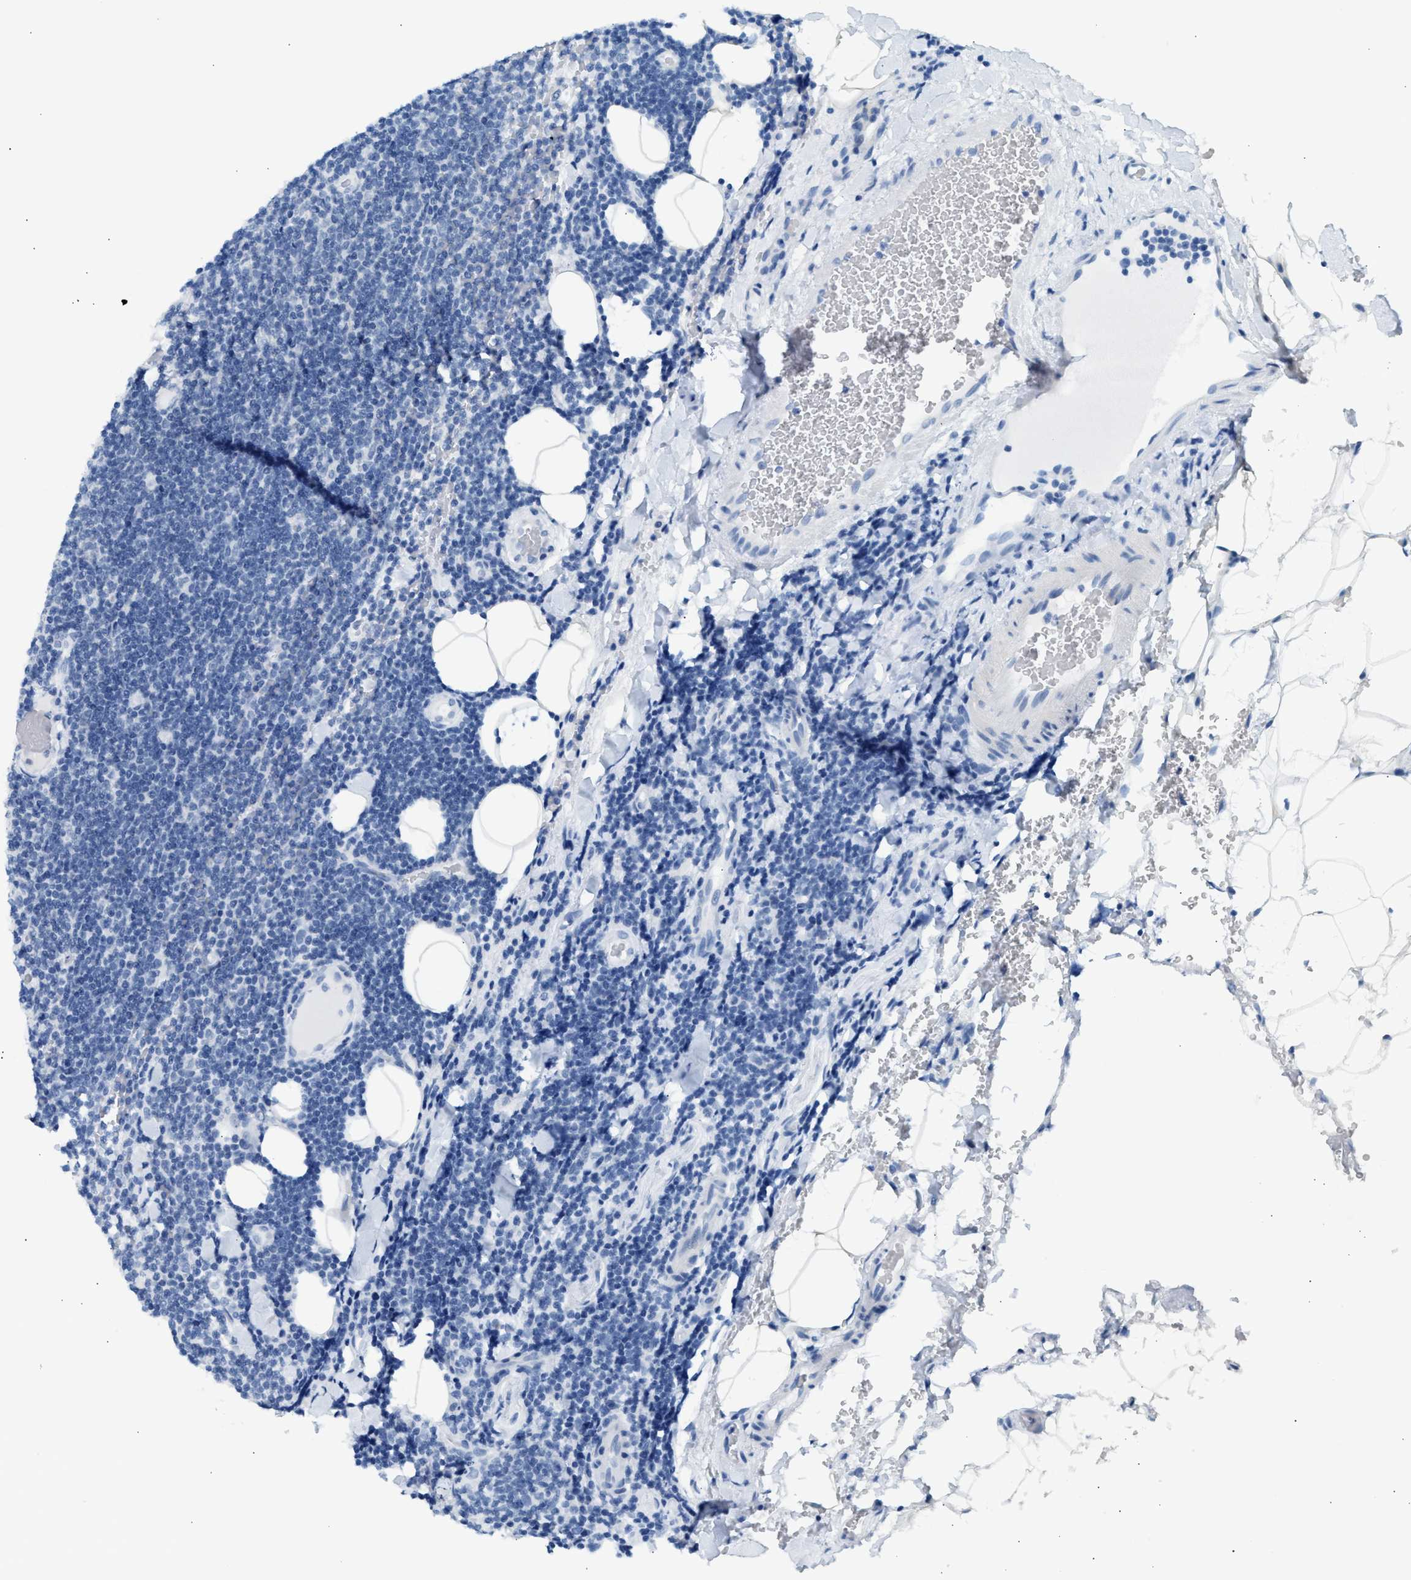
{"staining": {"intensity": "negative", "quantity": "none", "location": "none"}, "tissue": "lymphoma", "cell_type": "Tumor cells", "image_type": "cancer", "snomed": [{"axis": "morphology", "description": "Malignant lymphoma, non-Hodgkin's type, Low grade"}, {"axis": "topography", "description": "Lymph node"}], "caption": "This is an IHC micrograph of lymphoma. There is no positivity in tumor cells.", "gene": "ERBB2", "patient": {"sex": "male", "age": 66}}